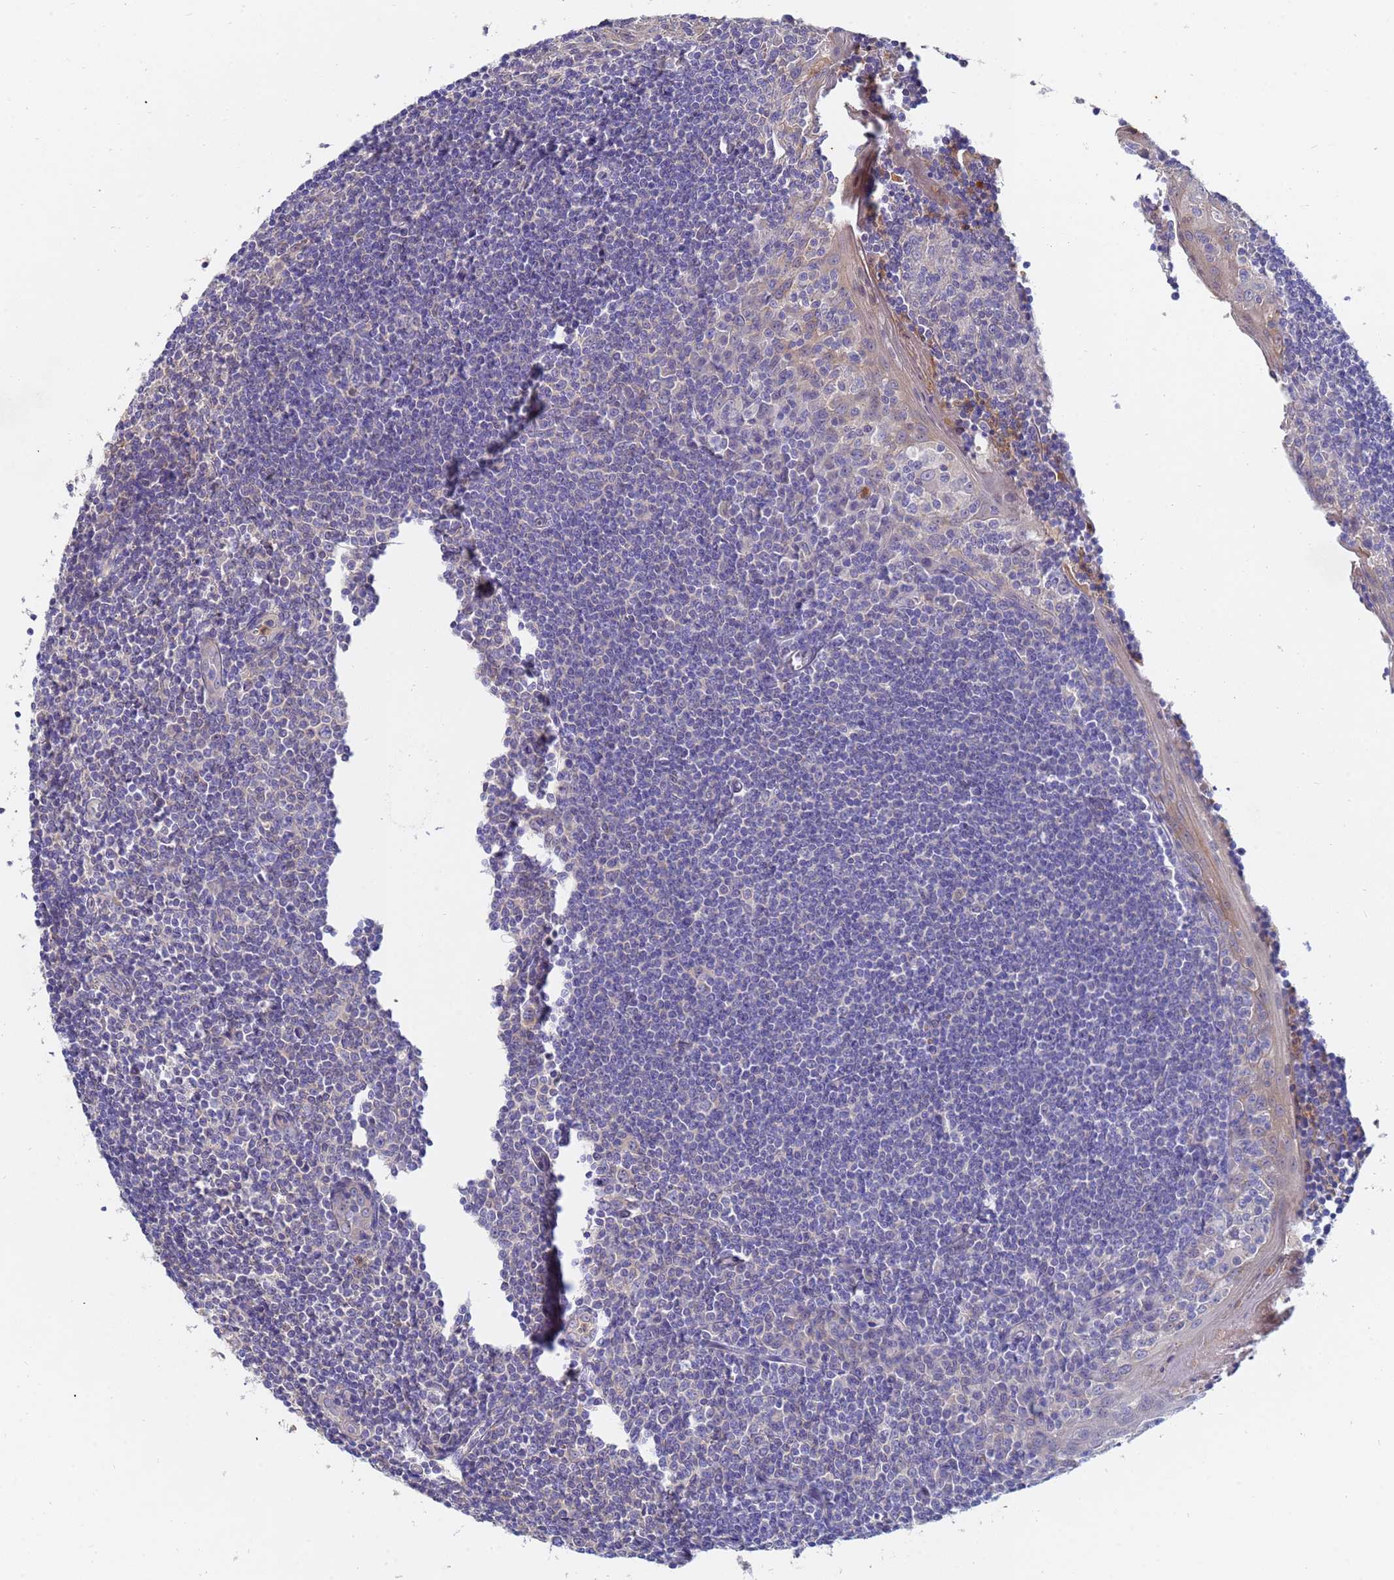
{"staining": {"intensity": "negative", "quantity": "none", "location": "none"}, "tissue": "tonsil", "cell_type": "Germinal center cells", "image_type": "normal", "snomed": [{"axis": "morphology", "description": "Normal tissue, NOS"}, {"axis": "topography", "description": "Tonsil"}], "caption": "Immunohistochemistry of normal tonsil exhibits no positivity in germinal center cells.", "gene": "TTLL11", "patient": {"sex": "male", "age": 27}}